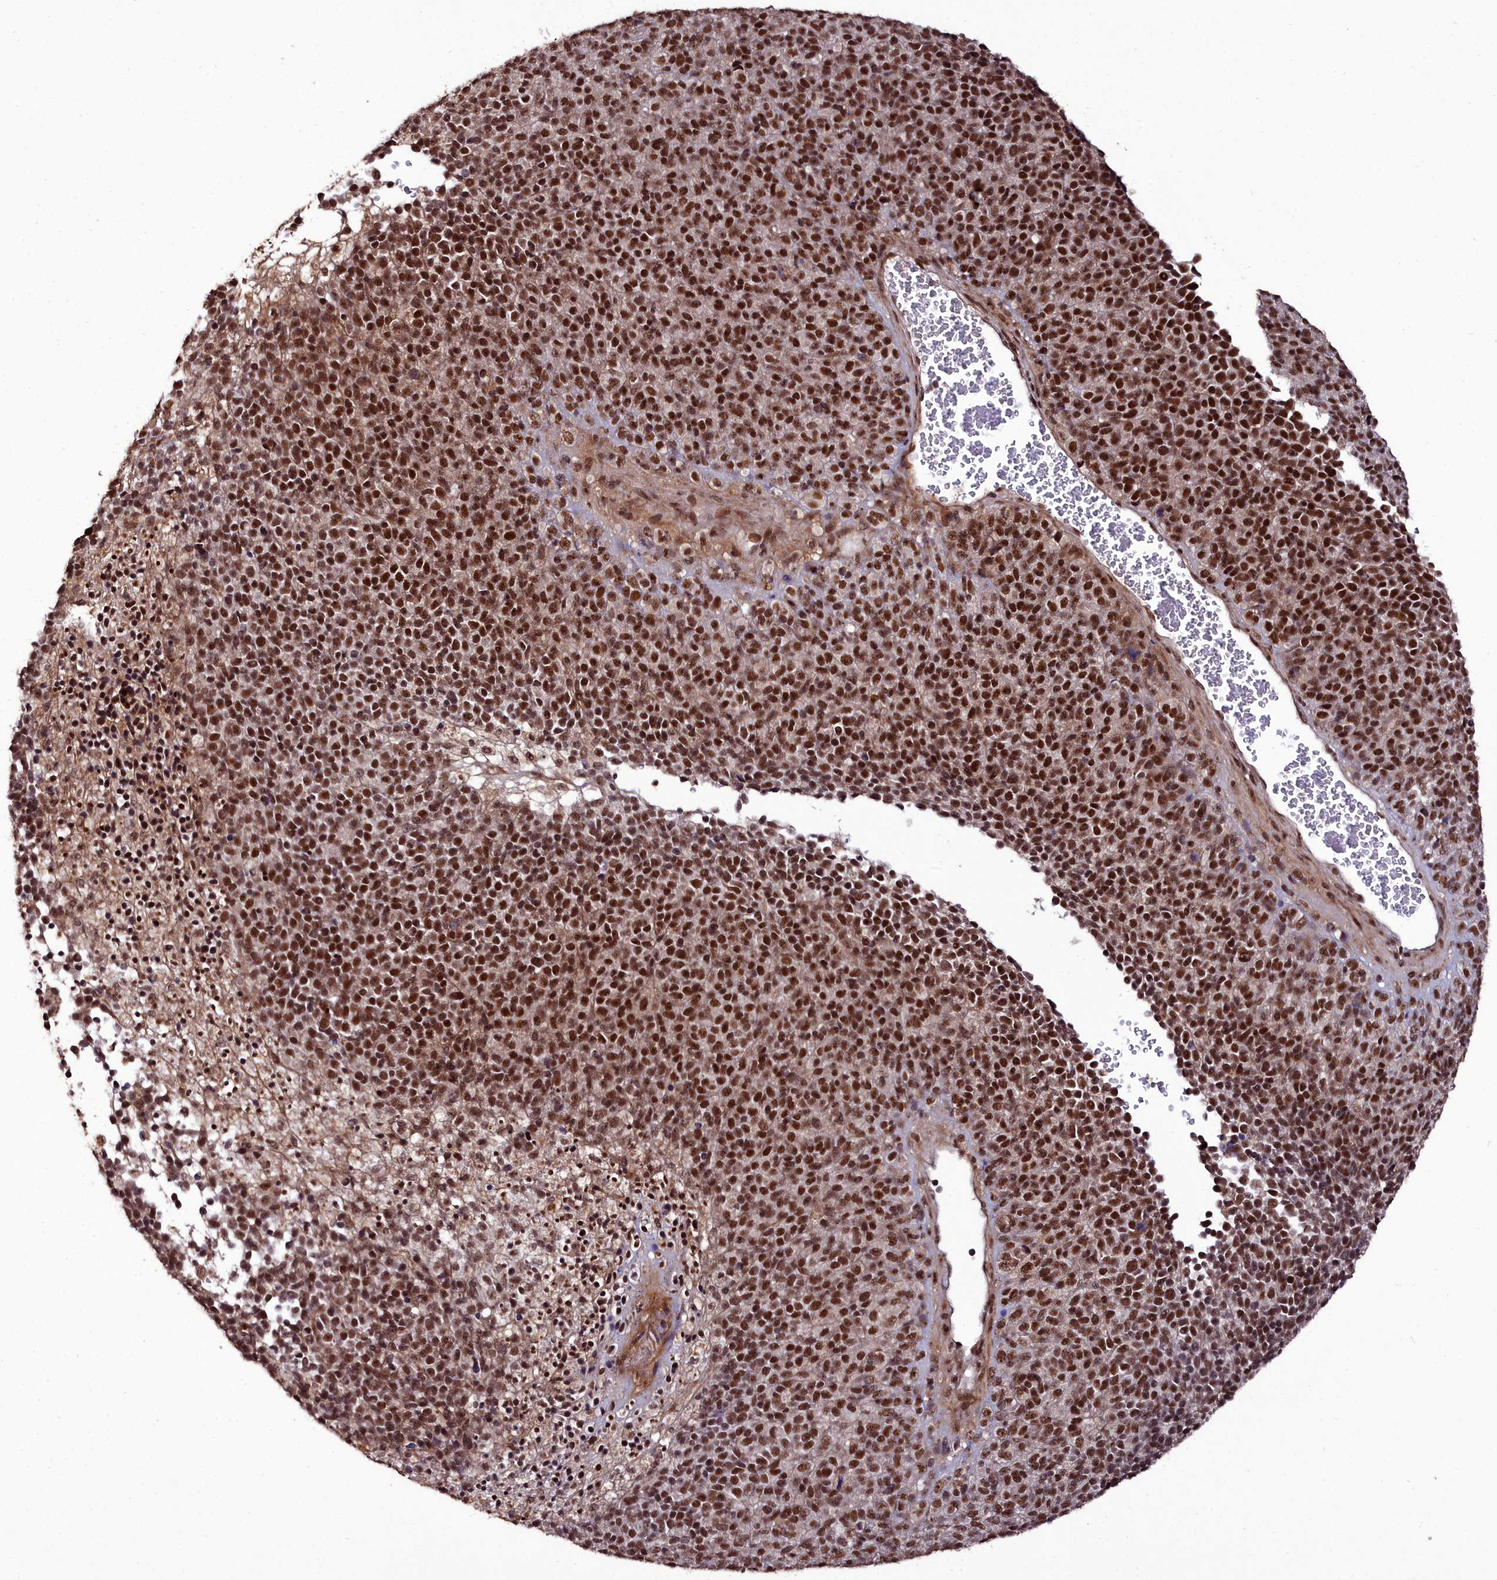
{"staining": {"intensity": "strong", "quantity": ">75%", "location": "nuclear"}, "tissue": "melanoma", "cell_type": "Tumor cells", "image_type": "cancer", "snomed": [{"axis": "morphology", "description": "Malignant melanoma, Metastatic site"}, {"axis": "topography", "description": "Brain"}], "caption": "This photomicrograph reveals immunohistochemistry staining of human malignant melanoma (metastatic site), with high strong nuclear staining in approximately >75% of tumor cells.", "gene": "CXXC1", "patient": {"sex": "female", "age": 56}}